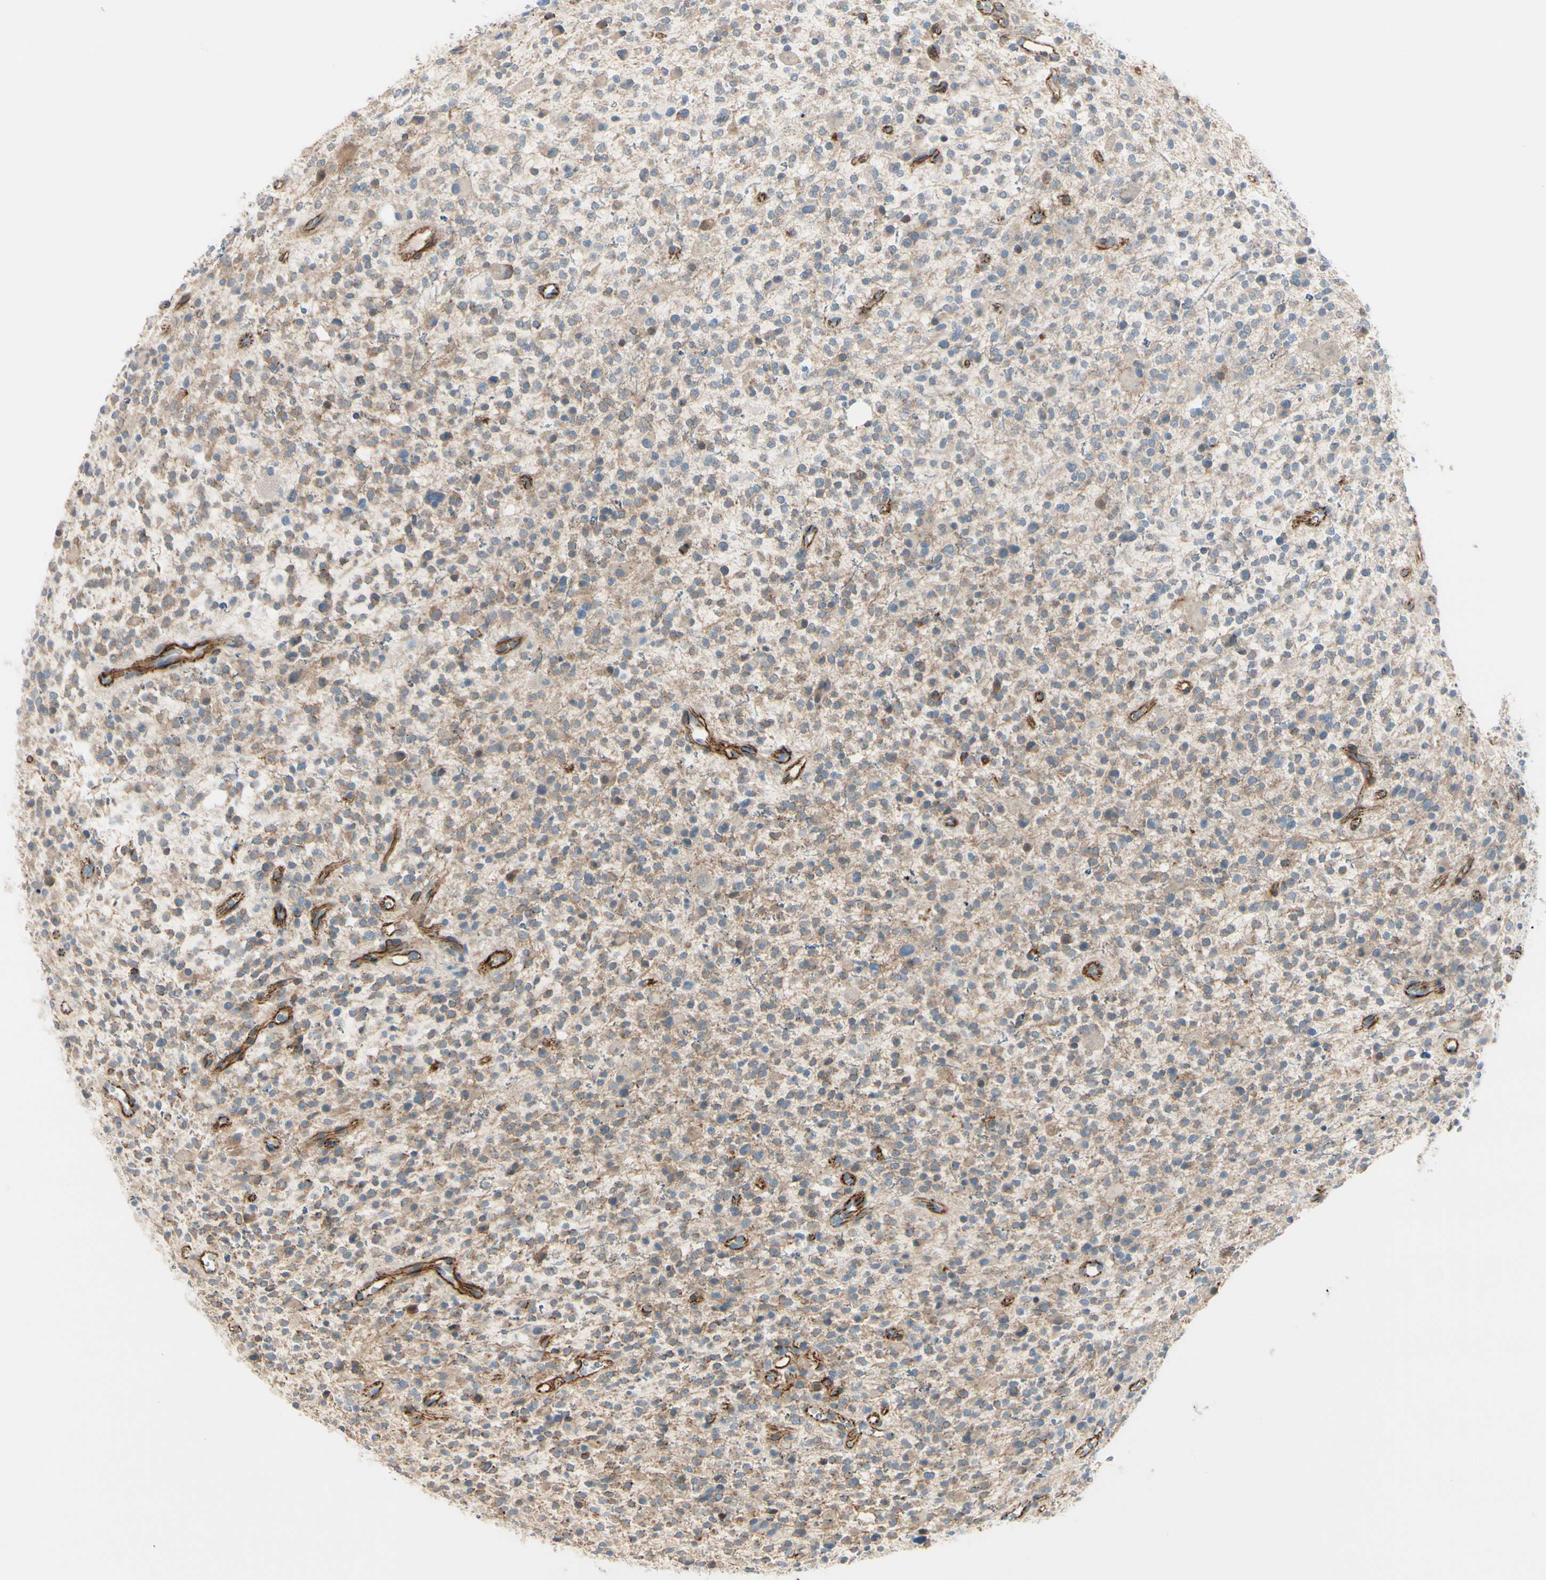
{"staining": {"intensity": "weak", "quantity": "25%-75%", "location": "none"}, "tissue": "glioma", "cell_type": "Tumor cells", "image_type": "cancer", "snomed": [{"axis": "morphology", "description": "Glioma, malignant, High grade"}, {"axis": "topography", "description": "Brain"}], "caption": "Glioma stained with DAB (3,3'-diaminobenzidine) IHC reveals low levels of weak None positivity in about 25%-75% of tumor cells.", "gene": "TJP1", "patient": {"sex": "male", "age": 48}}